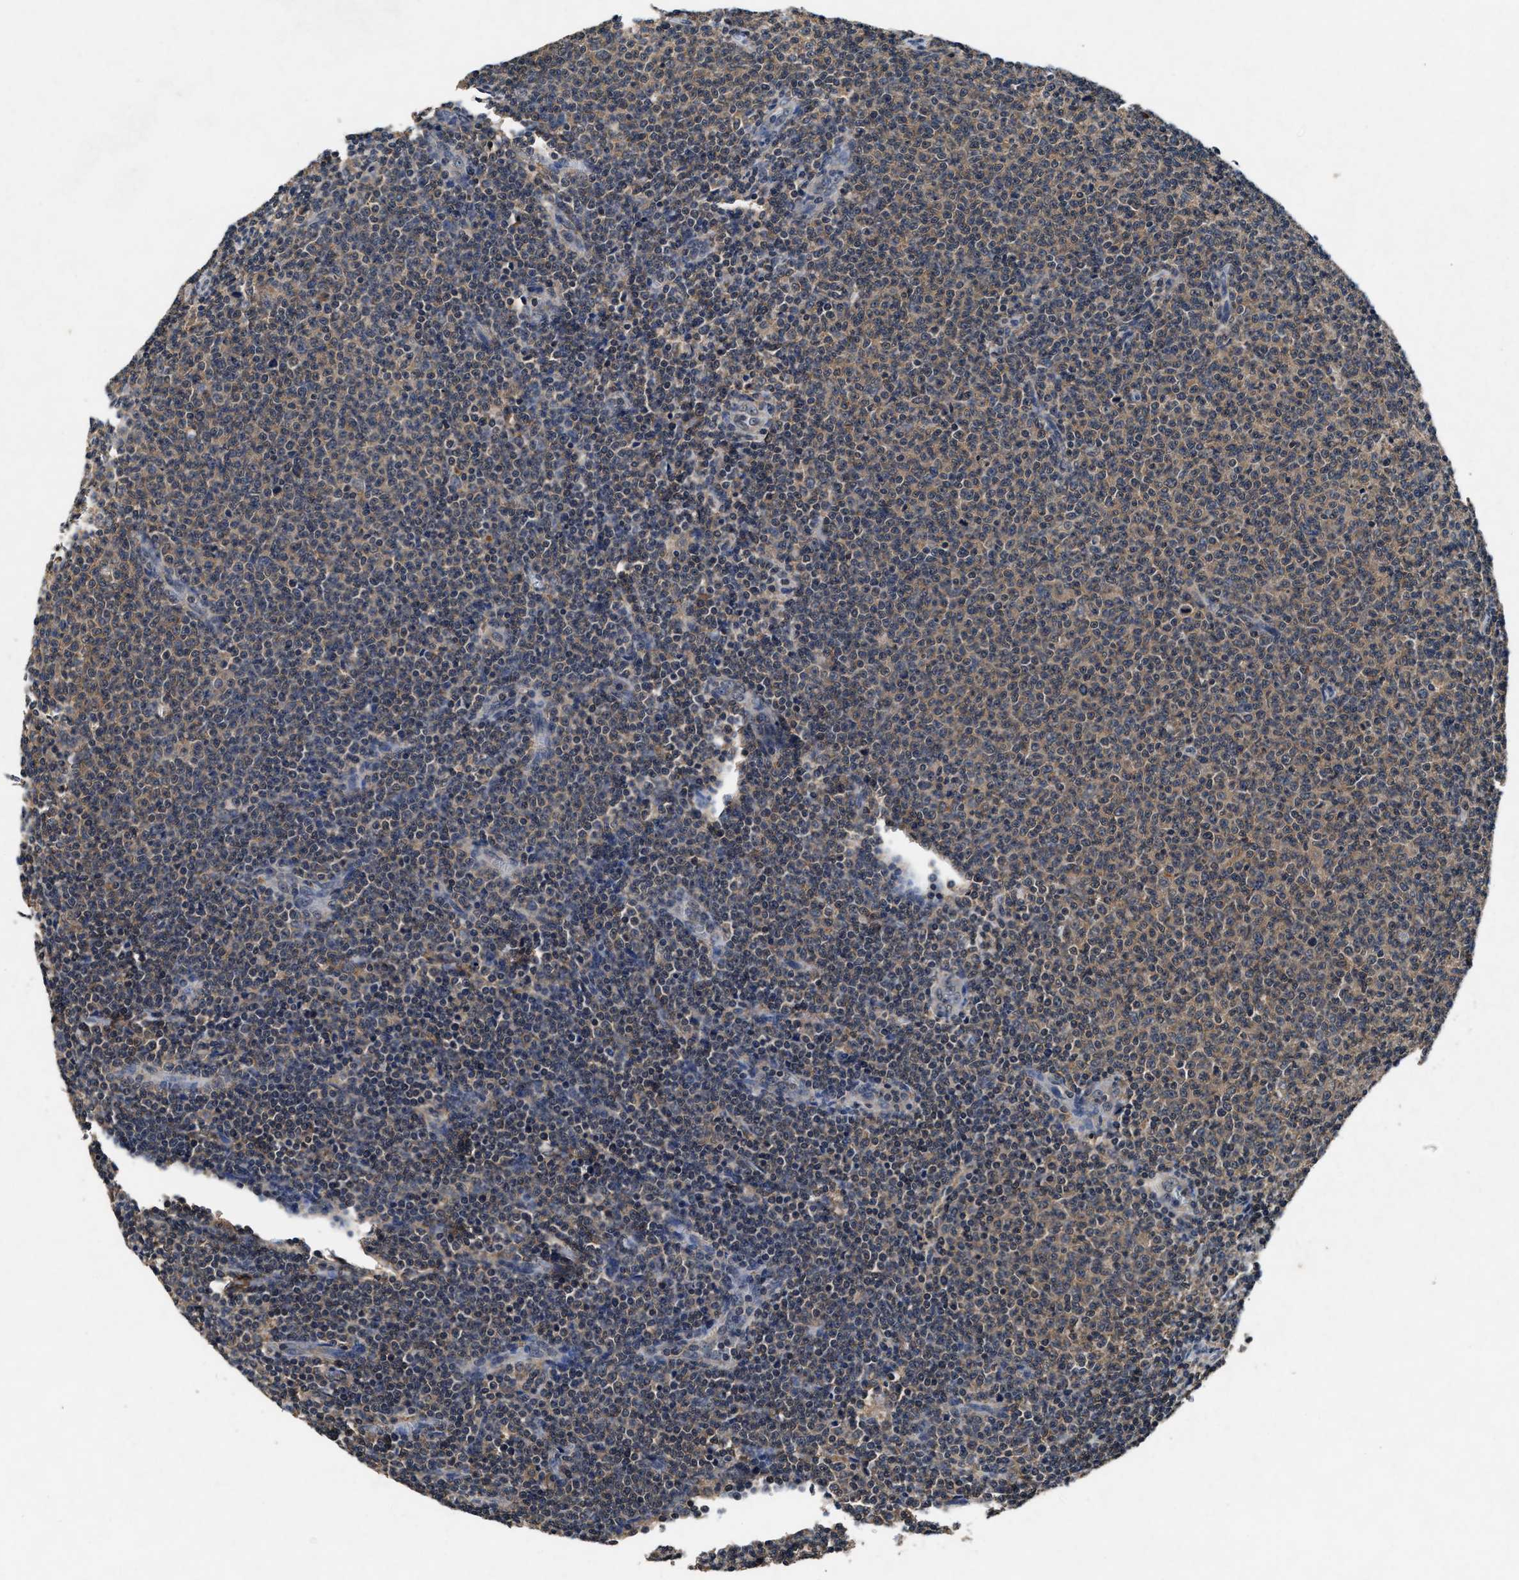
{"staining": {"intensity": "weak", "quantity": ">75%", "location": "cytoplasmic/membranous"}, "tissue": "lymphoma", "cell_type": "Tumor cells", "image_type": "cancer", "snomed": [{"axis": "morphology", "description": "Malignant lymphoma, non-Hodgkin's type, Low grade"}, {"axis": "topography", "description": "Lymph node"}], "caption": "This is an image of IHC staining of malignant lymphoma, non-Hodgkin's type (low-grade), which shows weak positivity in the cytoplasmic/membranous of tumor cells.", "gene": "PDAP1", "patient": {"sex": "male", "age": 66}}